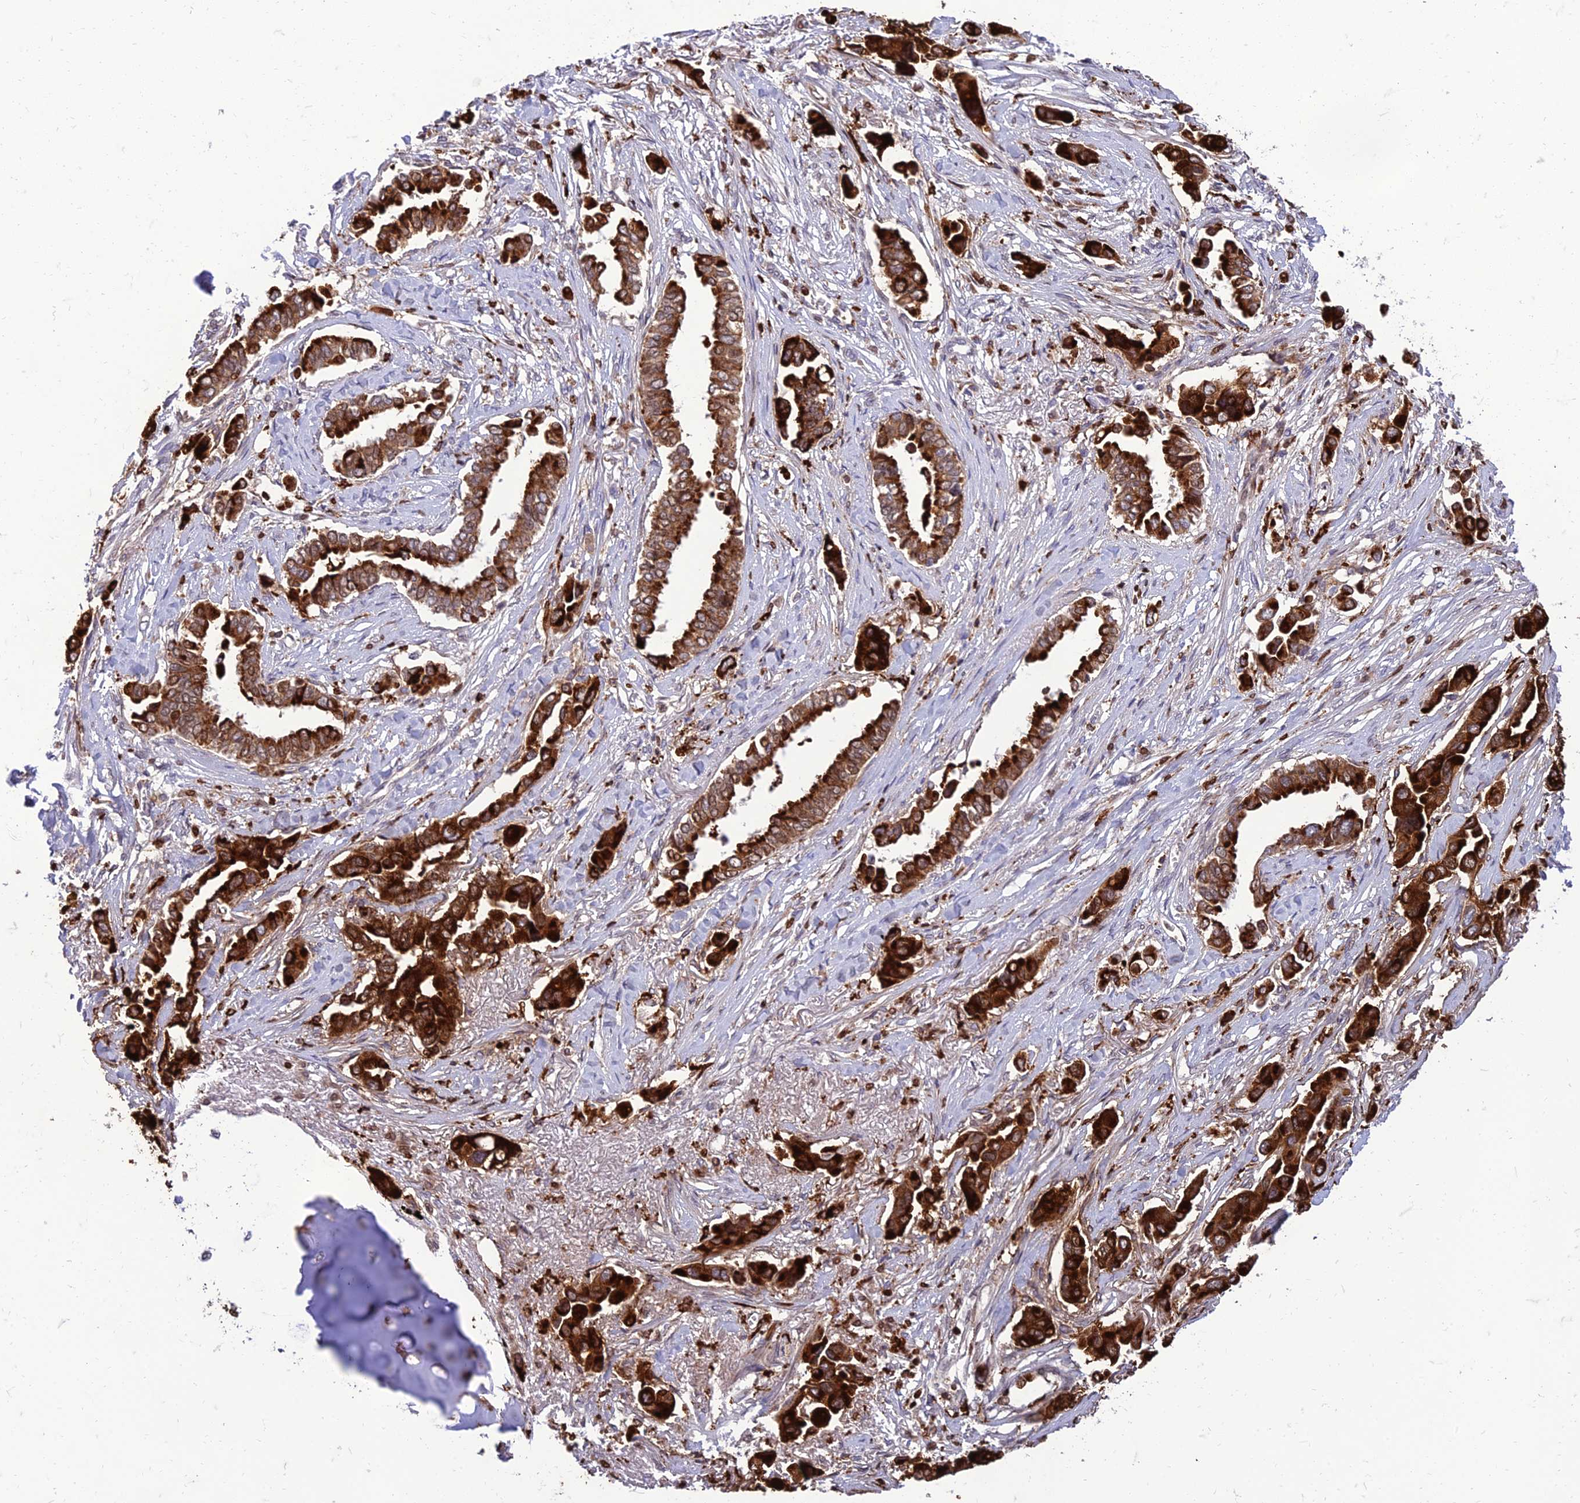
{"staining": {"intensity": "strong", "quantity": ">75%", "location": "cytoplasmic/membranous"}, "tissue": "lung cancer", "cell_type": "Tumor cells", "image_type": "cancer", "snomed": [{"axis": "morphology", "description": "Adenocarcinoma, NOS"}, {"axis": "topography", "description": "Lung"}], "caption": "A micrograph of human lung cancer (adenocarcinoma) stained for a protein shows strong cytoplasmic/membranous brown staining in tumor cells.", "gene": "IRAK3", "patient": {"sex": "female", "age": 76}}